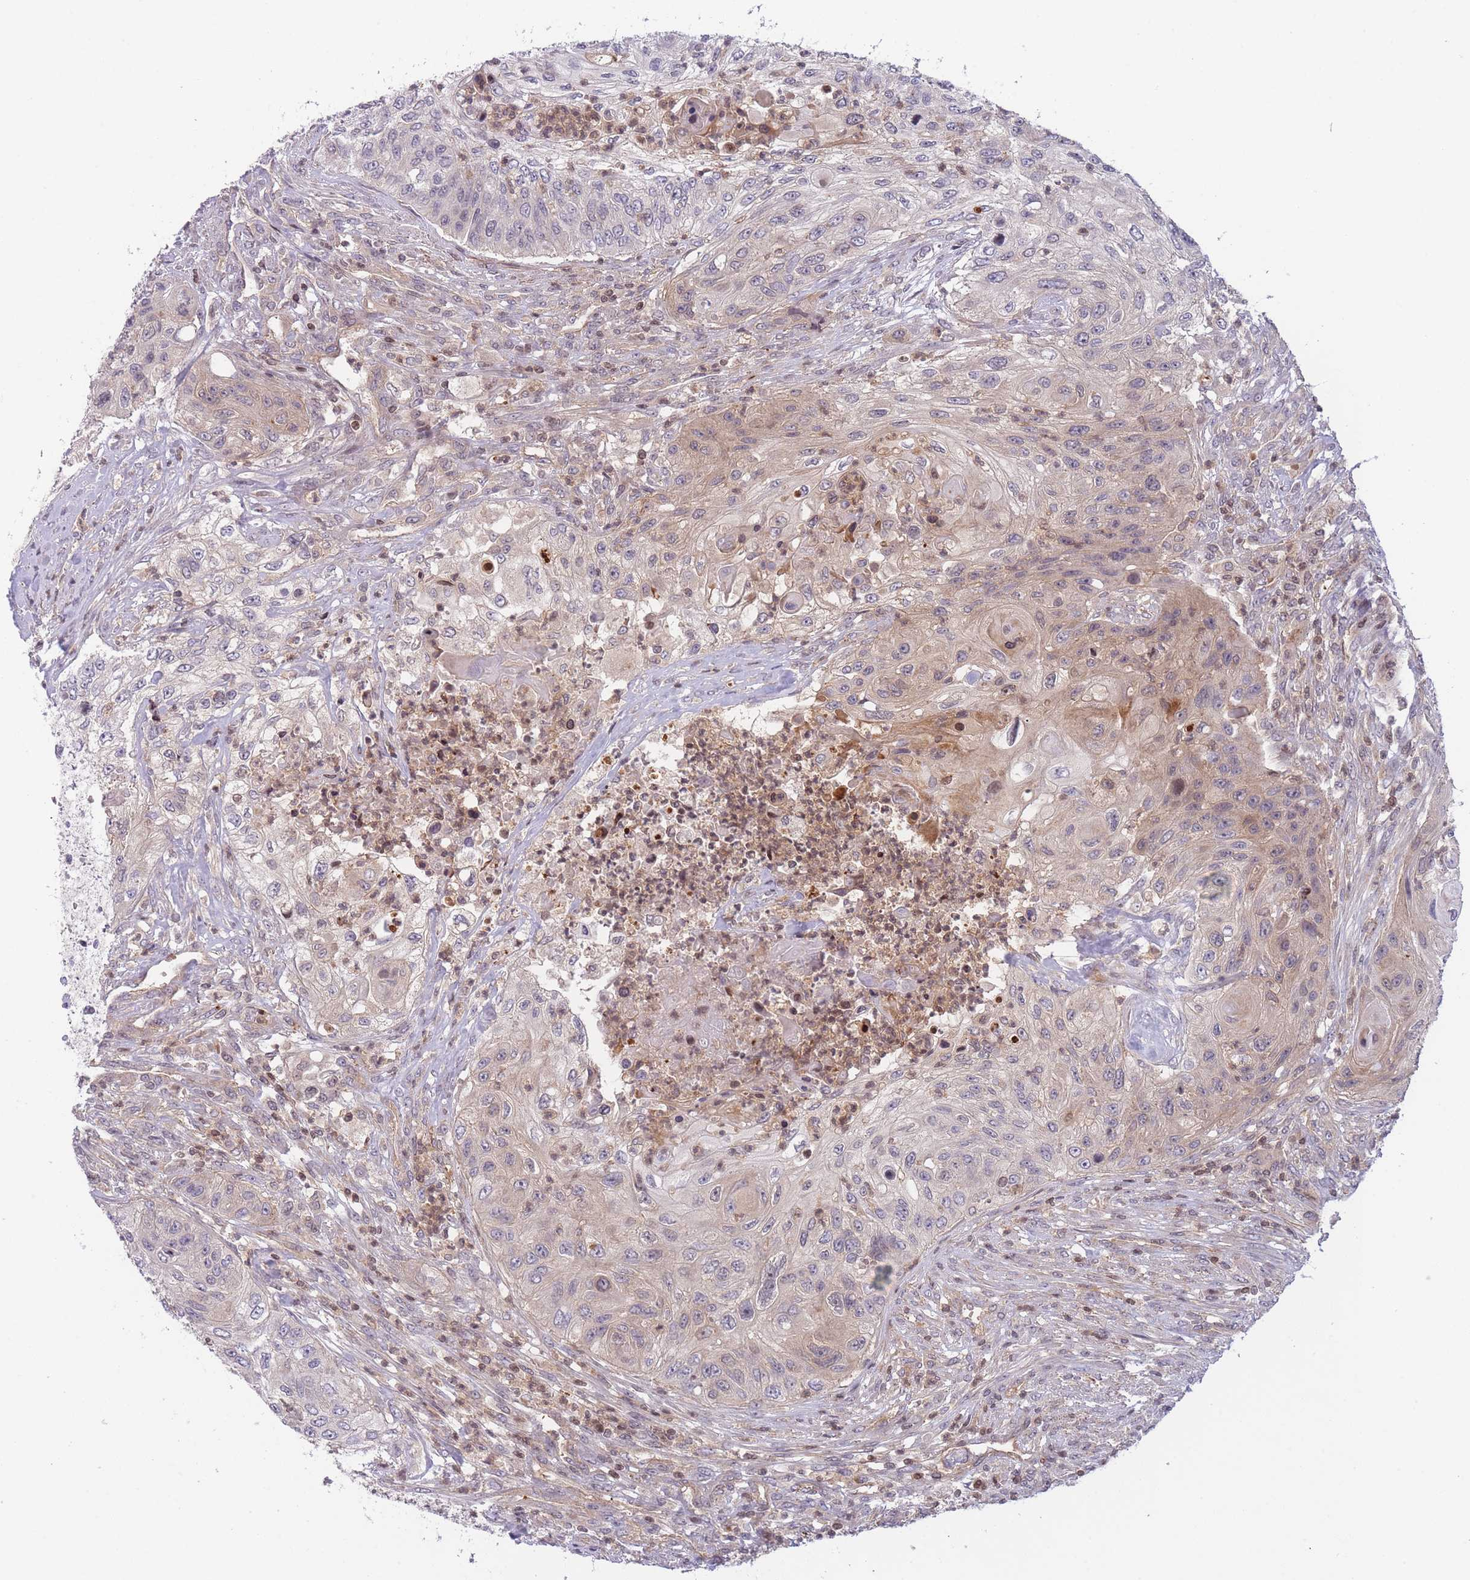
{"staining": {"intensity": "weak", "quantity": "25%-75%", "location": "cytoplasmic/membranous"}, "tissue": "urothelial cancer", "cell_type": "Tumor cells", "image_type": "cancer", "snomed": [{"axis": "morphology", "description": "Urothelial carcinoma, High grade"}, {"axis": "topography", "description": "Urinary bladder"}], "caption": "High-grade urothelial carcinoma stained with a protein marker exhibits weak staining in tumor cells.", "gene": "SLC35F5", "patient": {"sex": "female", "age": 60}}